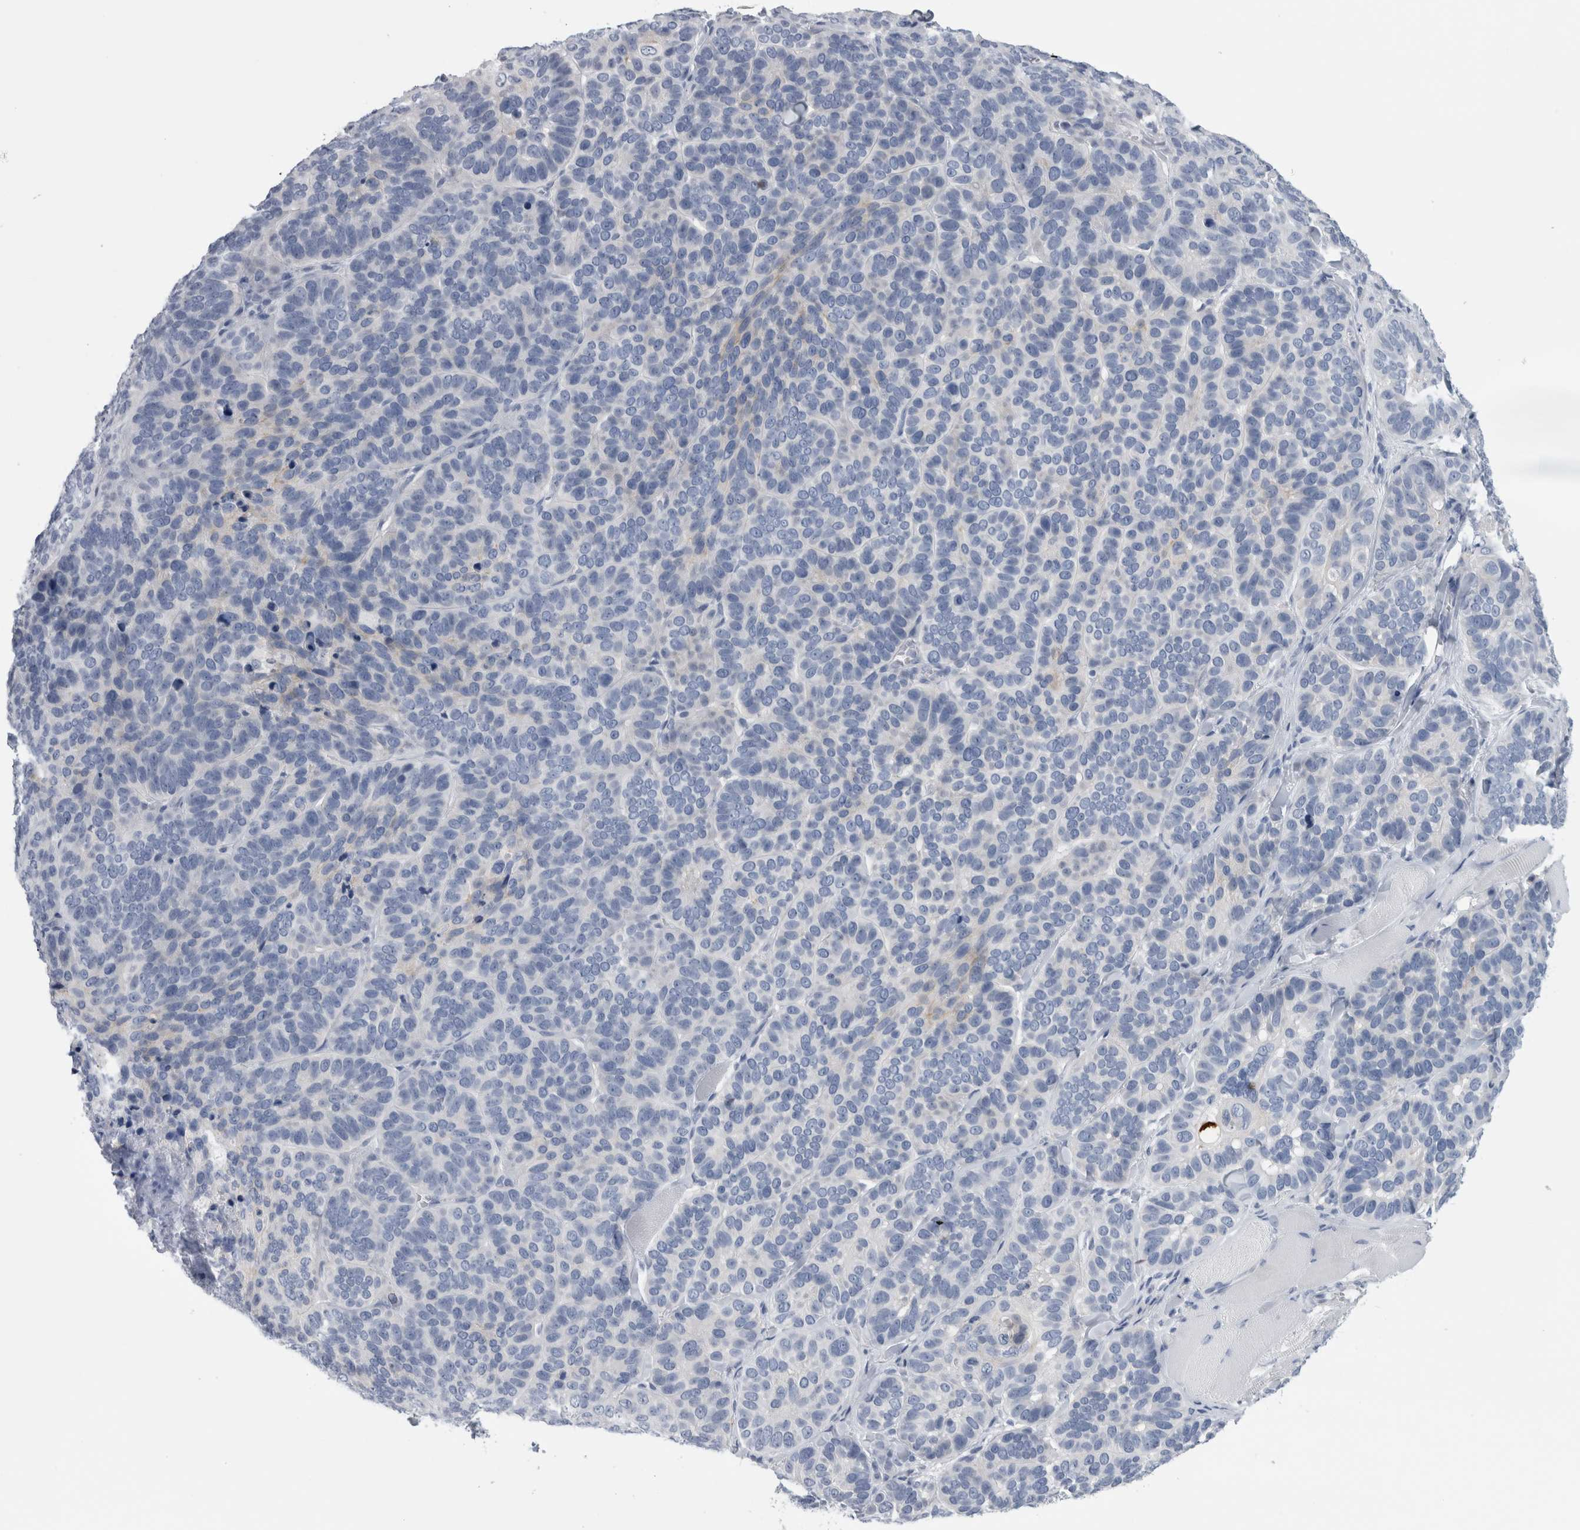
{"staining": {"intensity": "negative", "quantity": "none", "location": "none"}, "tissue": "skin cancer", "cell_type": "Tumor cells", "image_type": "cancer", "snomed": [{"axis": "morphology", "description": "Basal cell carcinoma"}, {"axis": "topography", "description": "Skin"}], "caption": "DAB immunohistochemical staining of human basal cell carcinoma (skin) shows no significant staining in tumor cells.", "gene": "ANKFY1", "patient": {"sex": "male", "age": 62}}